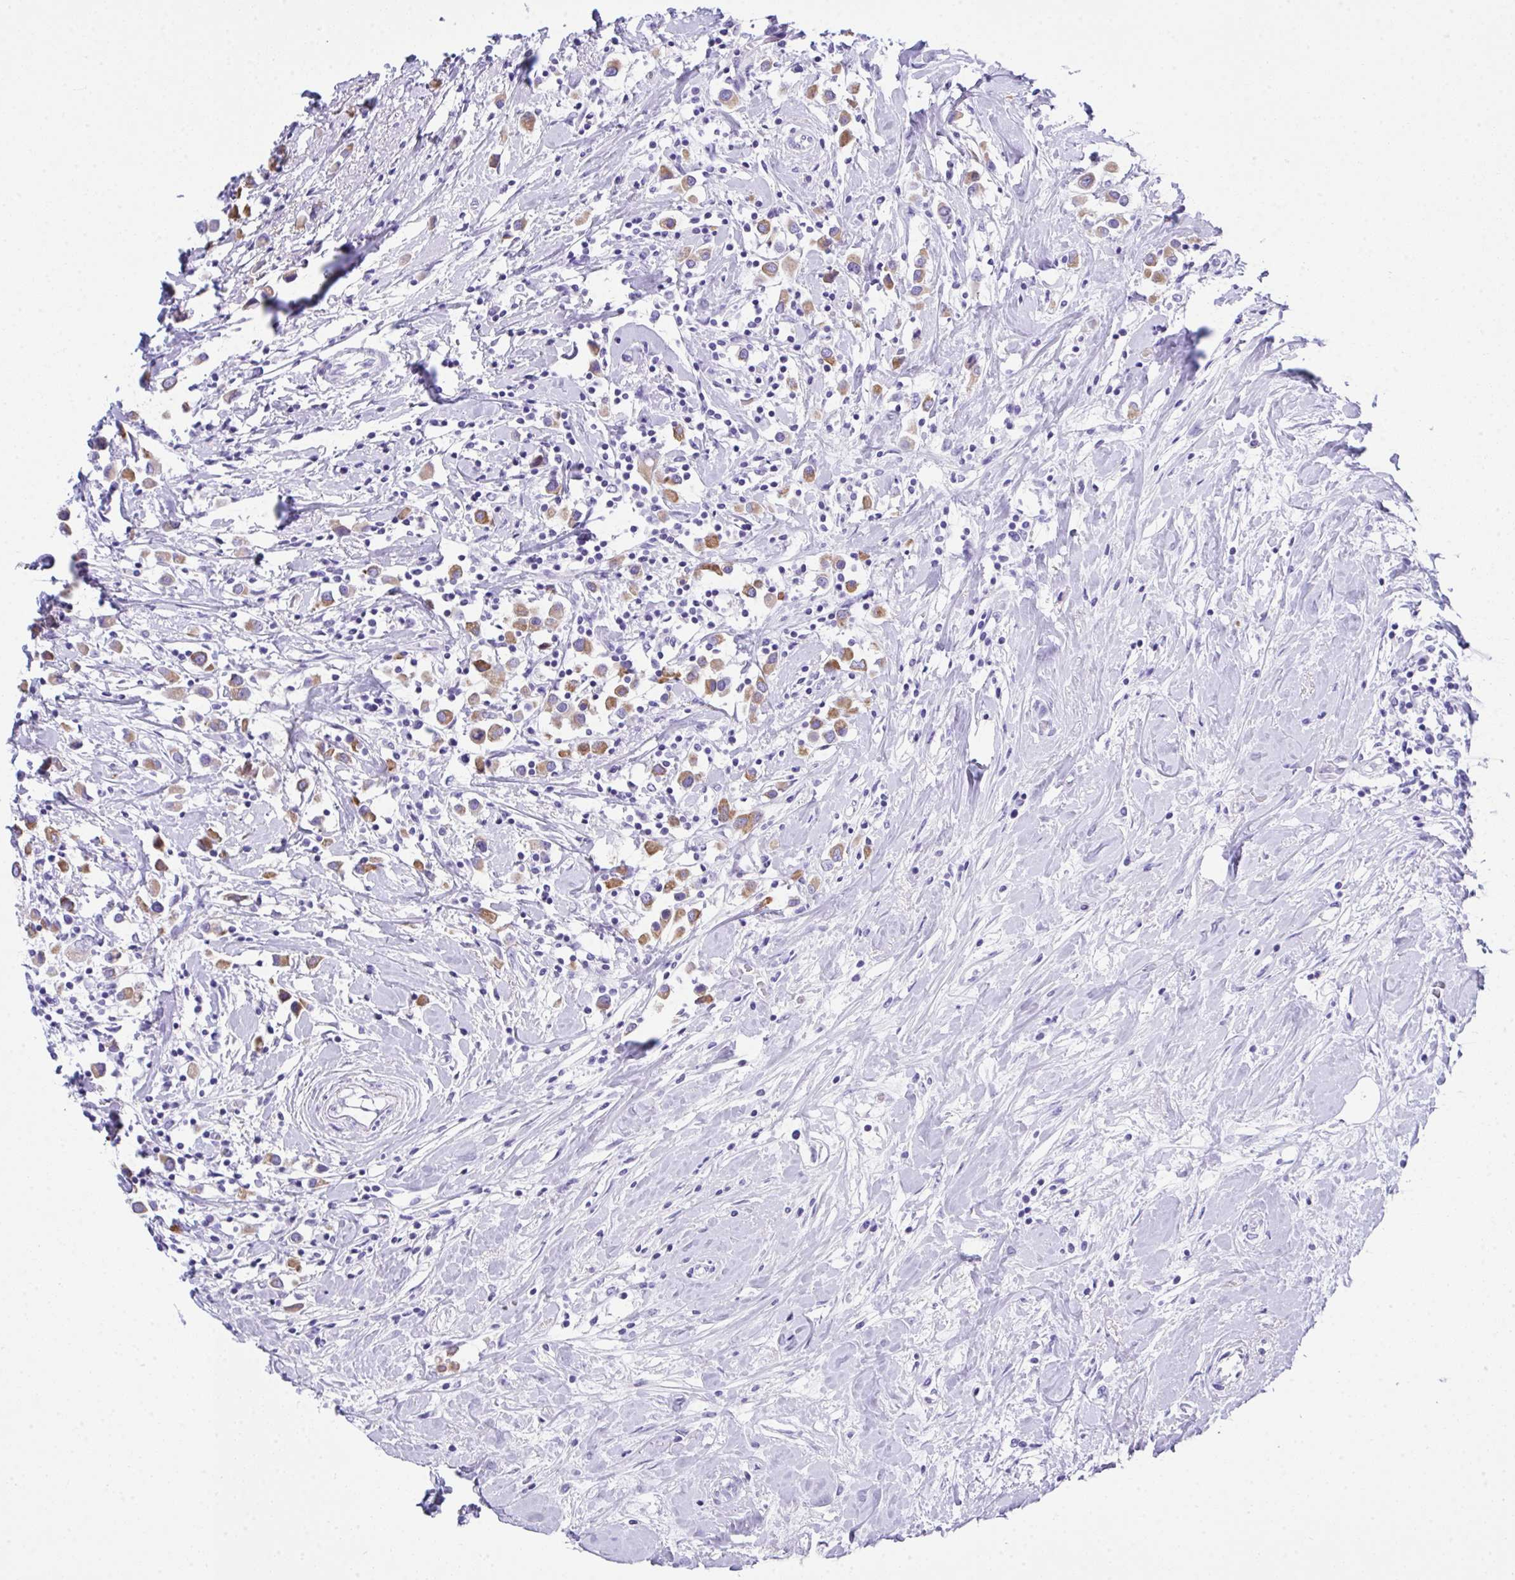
{"staining": {"intensity": "weak", "quantity": ">75%", "location": "cytoplasmic/membranous"}, "tissue": "breast cancer", "cell_type": "Tumor cells", "image_type": "cancer", "snomed": [{"axis": "morphology", "description": "Duct carcinoma"}, {"axis": "topography", "description": "Breast"}], "caption": "A brown stain labels weak cytoplasmic/membranous positivity of a protein in human breast cancer (infiltrating ductal carcinoma) tumor cells.", "gene": "LGALS4", "patient": {"sex": "female", "age": 61}}